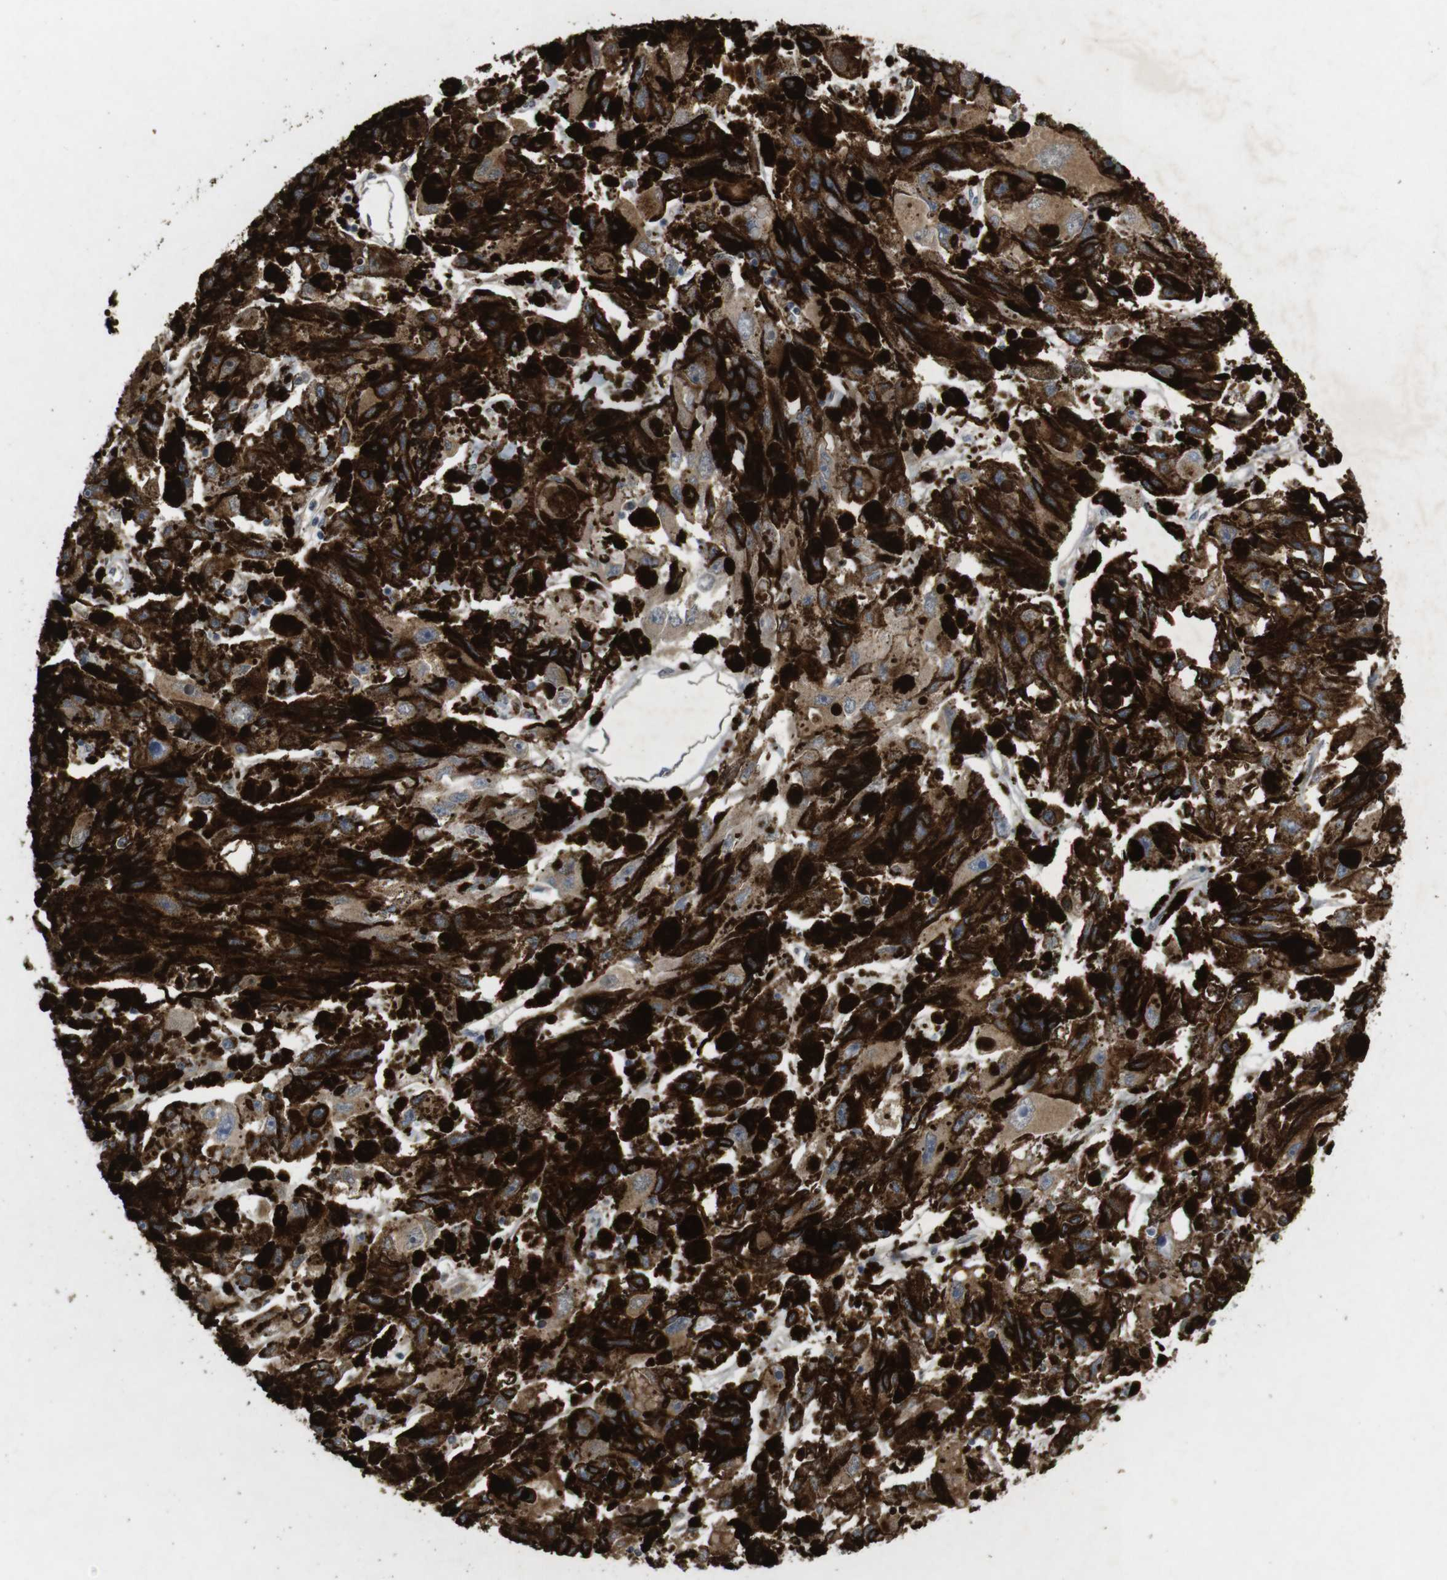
{"staining": {"intensity": "weak", "quantity": ">75%", "location": "cytoplasmic/membranous"}, "tissue": "melanoma", "cell_type": "Tumor cells", "image_type": "cancer", "snomed": [{"axis": "morphology", "description": "Malignant melanoma, NOS"}, {"axis": "topography", "description": "Skin"}], "caption": "Protein analysis of malignant melanoma tissue reveals weak cytoplasmic/membranous positivity in about >75% of tumor cells. The staining was performed using DAB (3,3'-diaminobenzidine) to visualize the protein expression in brown, while the nuclei were stained in blue with hematoxylin (Magnification: 20x).", "gene": "TSPAN14", "patient": {"sex": "female", "age": 104}}